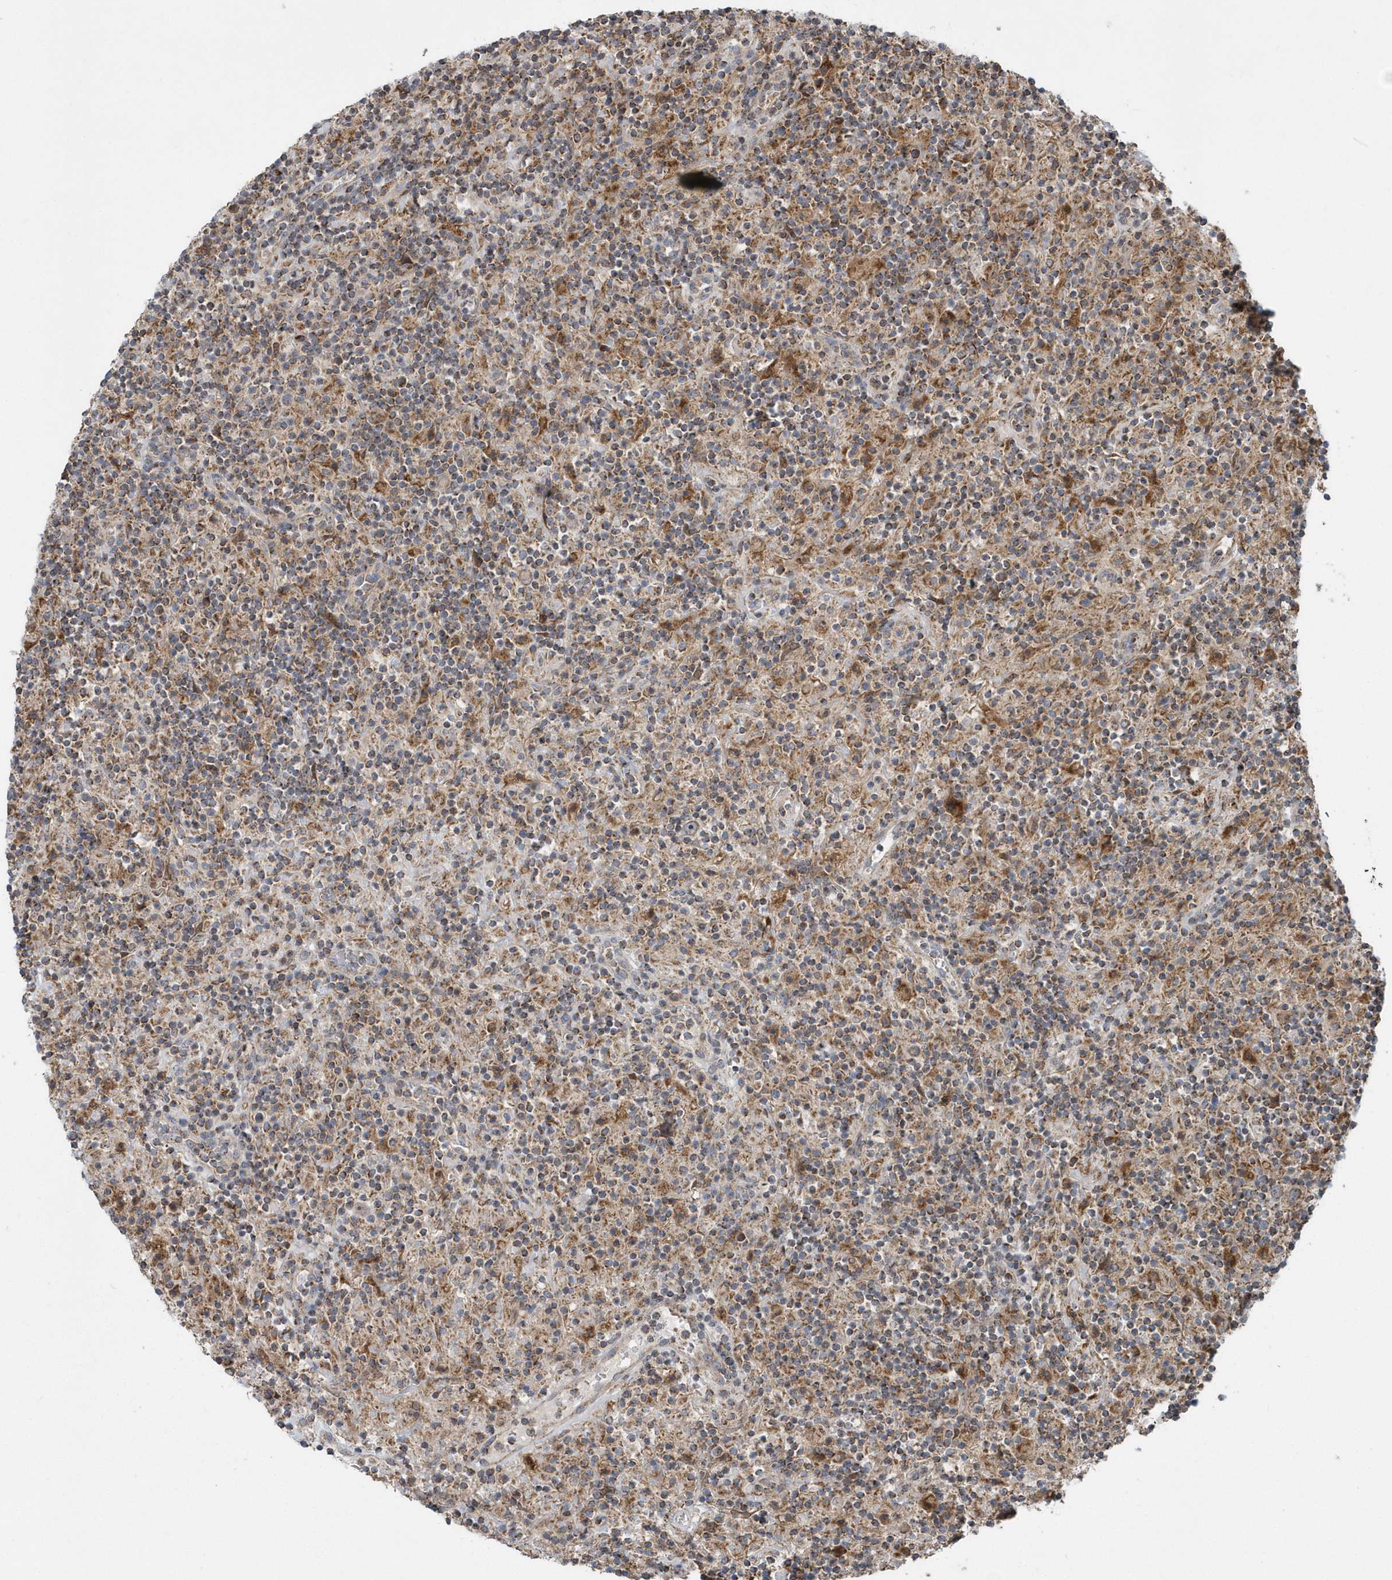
{"staining": {"intensity": "weak", "quantity": "25%-75%", "location": "cytoplasmic/membranous"}, "tissue": "lymphoma", "cell_type": "Tumor cells", "image_type": "cancer", "snomed": [{"axis": "morphology", "description": "Hodgkin's disease, NOS"}, {"axis": "topography", "description": "Lymph node"}], "caption": "Human Hodgkin's disease stained for a protein (brown) shows weak cytoplasmic/membranous positive positivity in about 25%-75% of tumor cells.", "gene": "PPP1R7", "patient": {"sex": "male", "age": 70}}